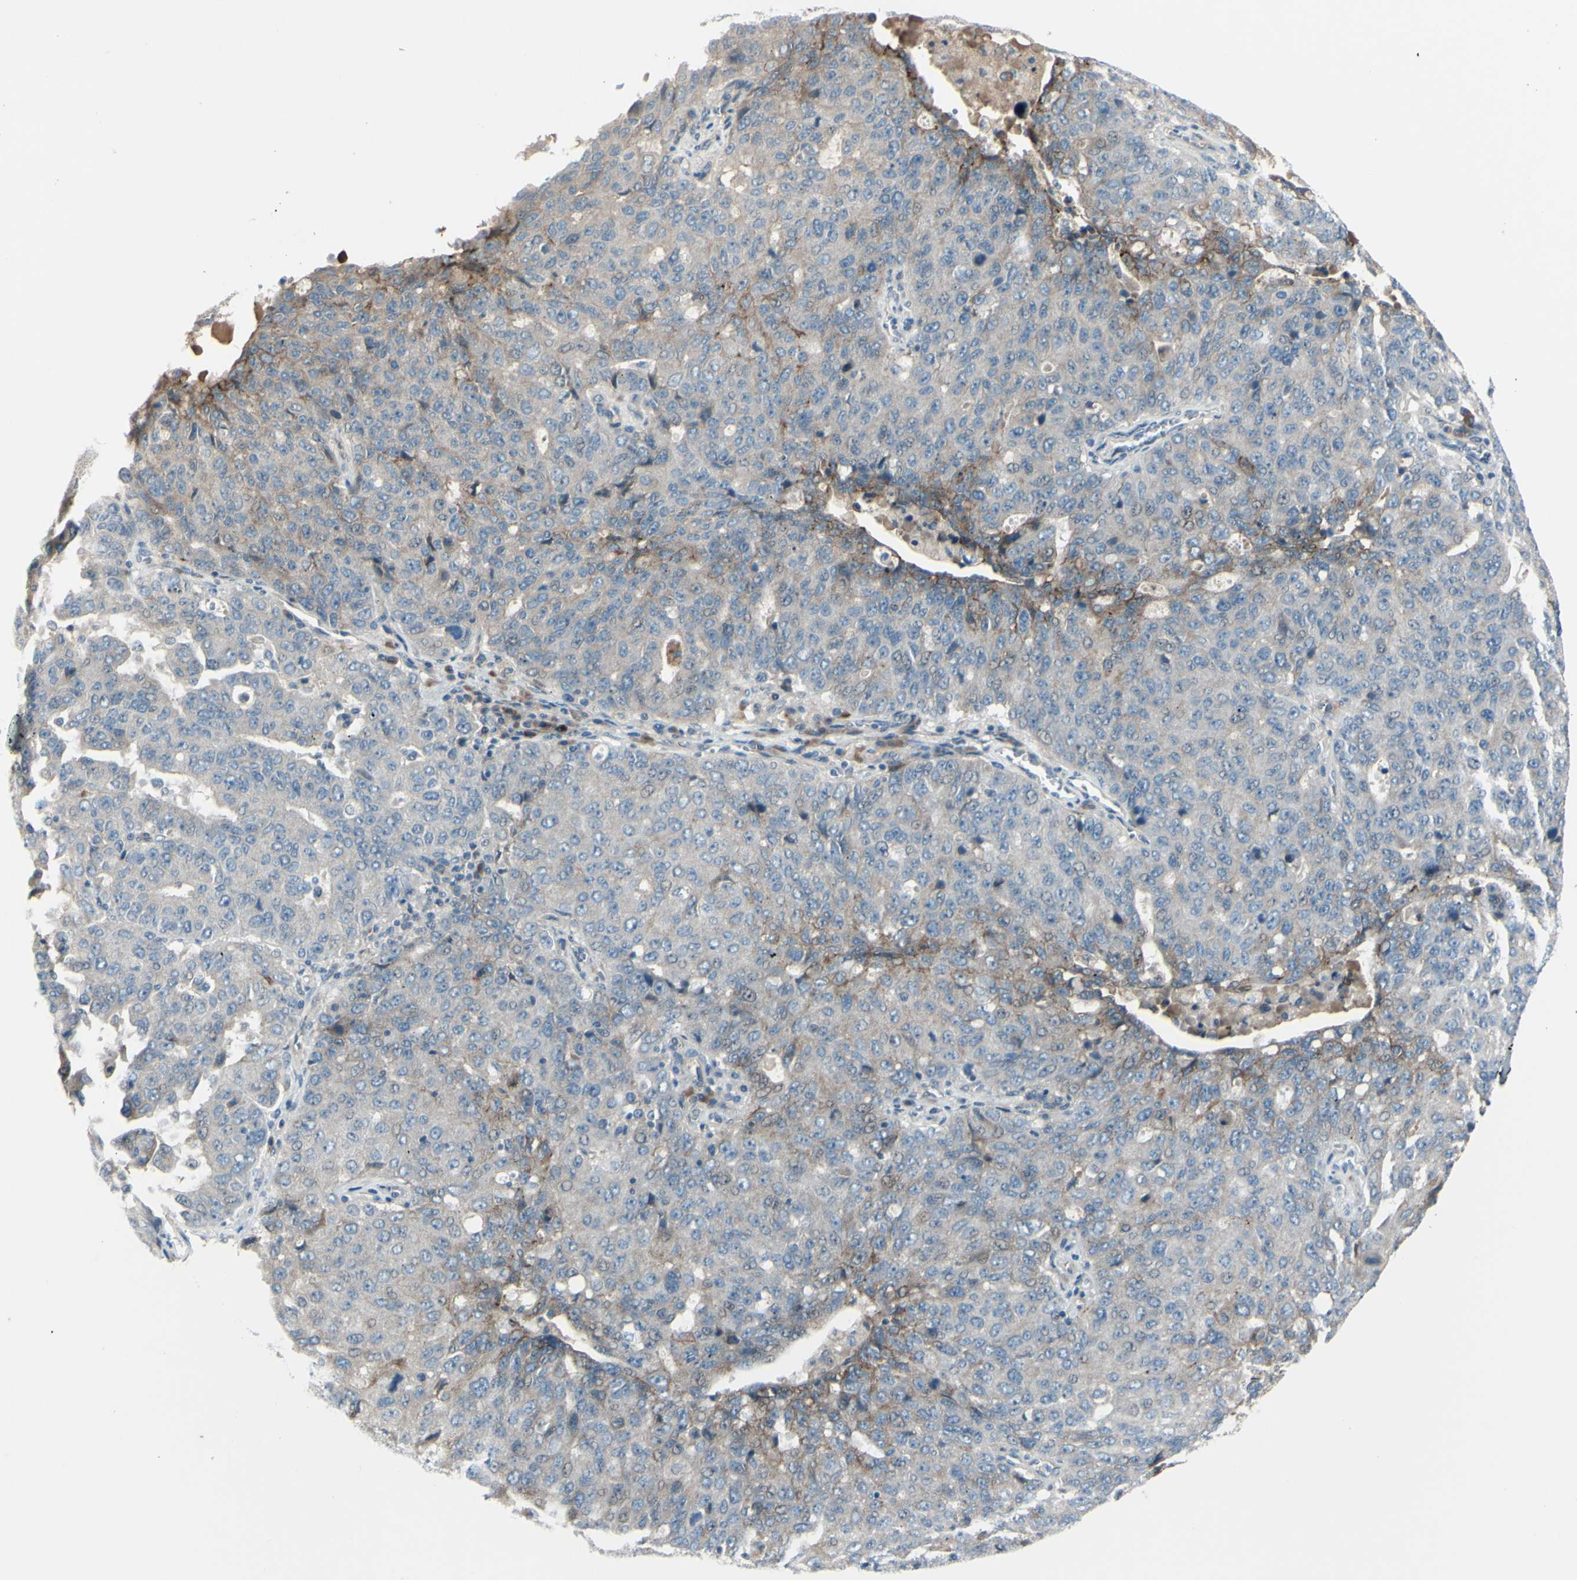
{"staining": {"intensity": "moderate", "quantity": "25%-75%", "location": "cytoplasmic/membranous"}, "tissue": "ovarian cancer", "cell_type": "Tumor cells", "image_type": "cancer", "snomed": [{"axis": "morphology", "description": "Carcinoma, endometroid"}, {"axis": "topography", "description": "Ovary"}], "caption": "Immunohistochemistry (IHC) photomicrograph of neoplastic tissue: ovarian cancer (endometroid carcinoma) stained using IHC displays medium levels of moderate protein expression localized specifically in the cytoplasmic/membranous of tumor cells, appearing as a cytoplasmic/membranous brown color.", "gene": "LRRK1", "patient": {"sex": "female", "age": 62}}